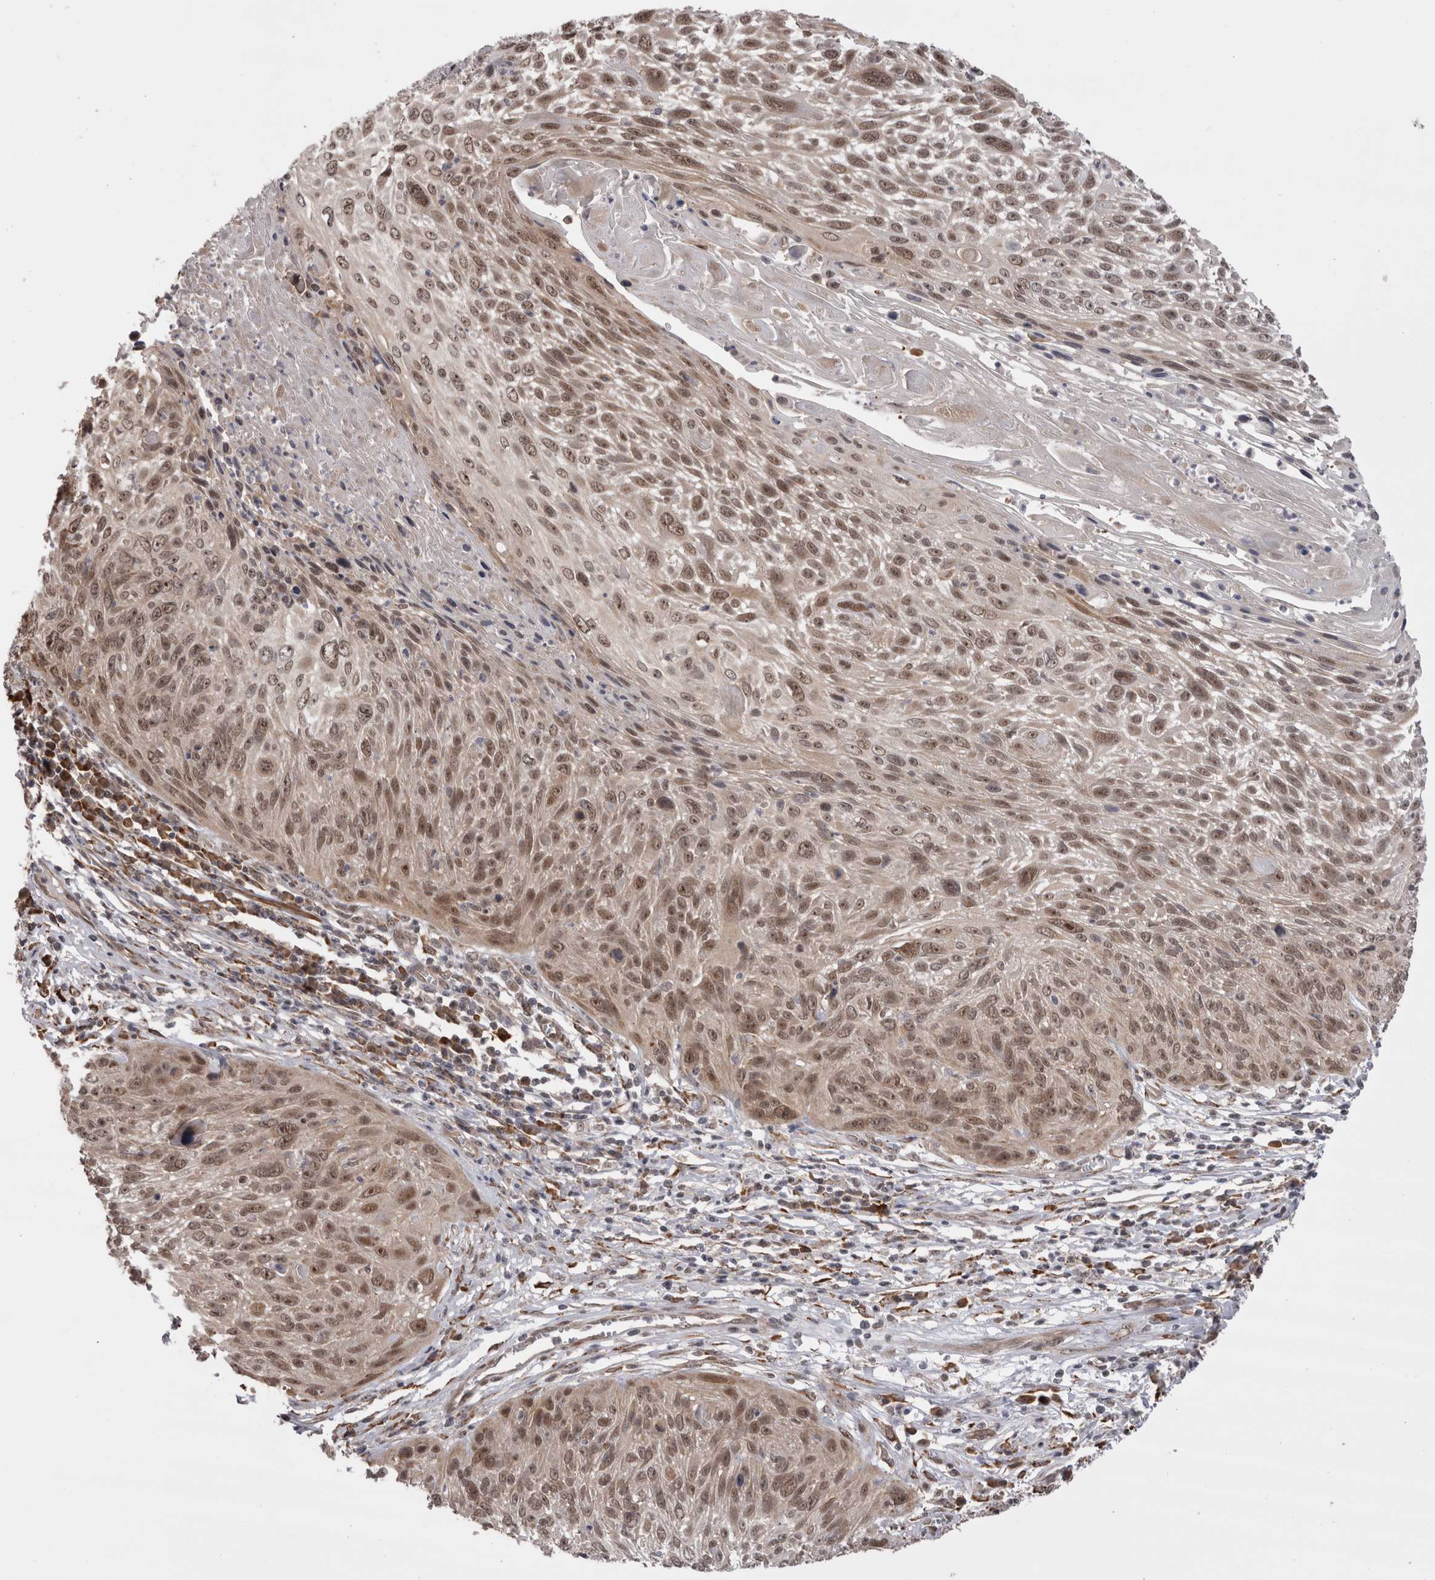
{"staining": {"intensity": "moderate", "quantity": ">75%", "location": "nuclear"}, "tissue": "cervical cancer", "cell_type": "Tumor cells", "image_type": "cancer", "snomed": [{"axis": "morphology", "description": "Squamous cell carcinoma, NOS"}, {"axis": "topography", "description": "Cervix"}], "caption": "Tumor cells show medium levels of moderate nuclear positivity in approximately >75% of cells in human cervical squamous cell carcinoma. The protein is shown in brown color, while the nuclei are stained blue.", "gene": "EXOSC4", "patient": {"sex": "female", "age": 51}}